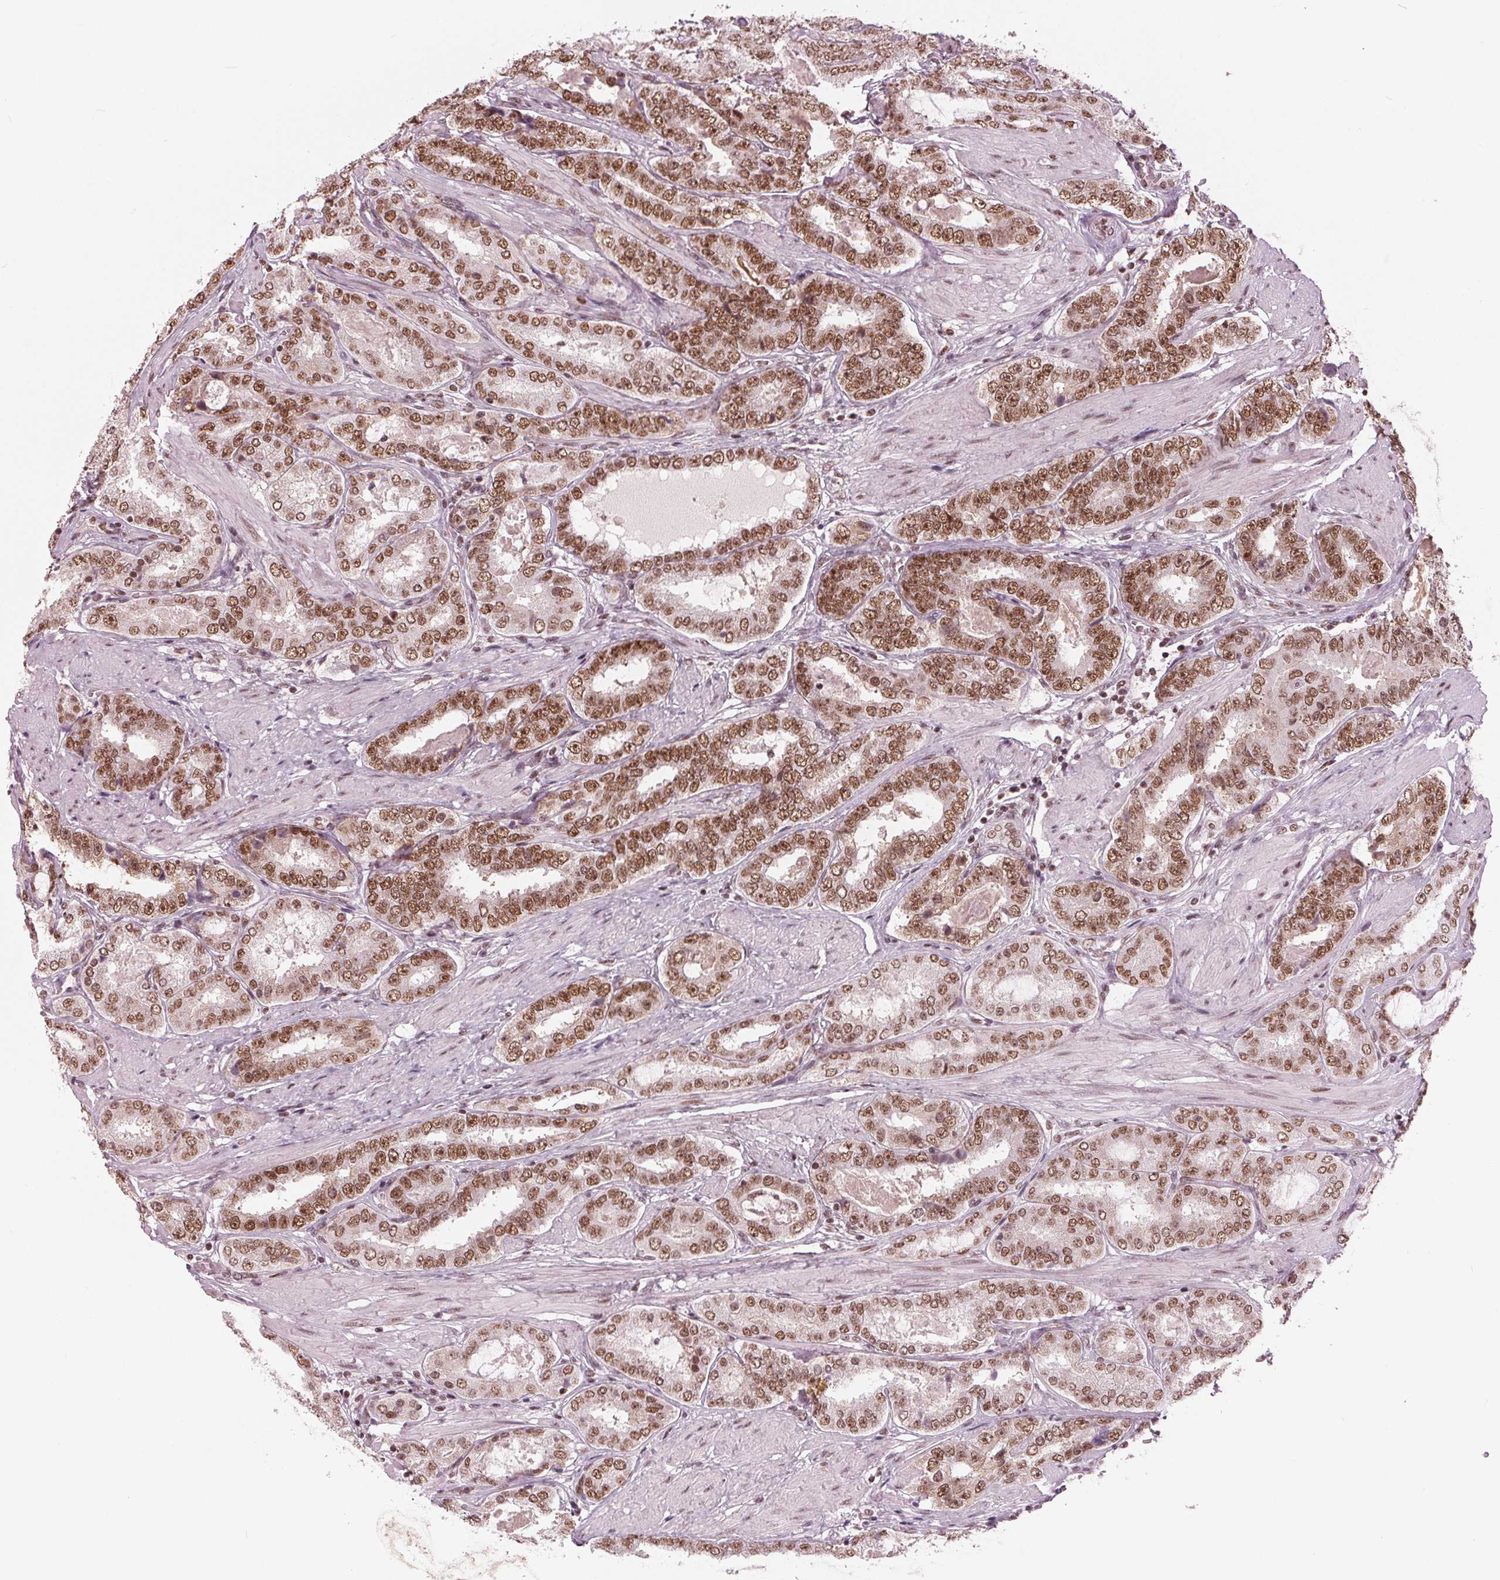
{"staining": {"intensity": "moderate", "quantity": ">75%", "location": "nuclear"}, "tissue": "prostate cancer", "cell_type": "Tumor cells", "image_type": "cancer", "snomed": [{"axis": "morphology", "description": "Adenocarcinoma, High grade"}, {"axis": "topography", "description": "Prostate"}], "caption": "A micrograph showing moderate nuclear expression in approximately >75% of tumor cells in prostate cancer (high-grade adenocarcinoma), as visualized by brown immunohistochemical staining.", "gene": "LSM2", "patient": {"sex": "male", "age": 63}}